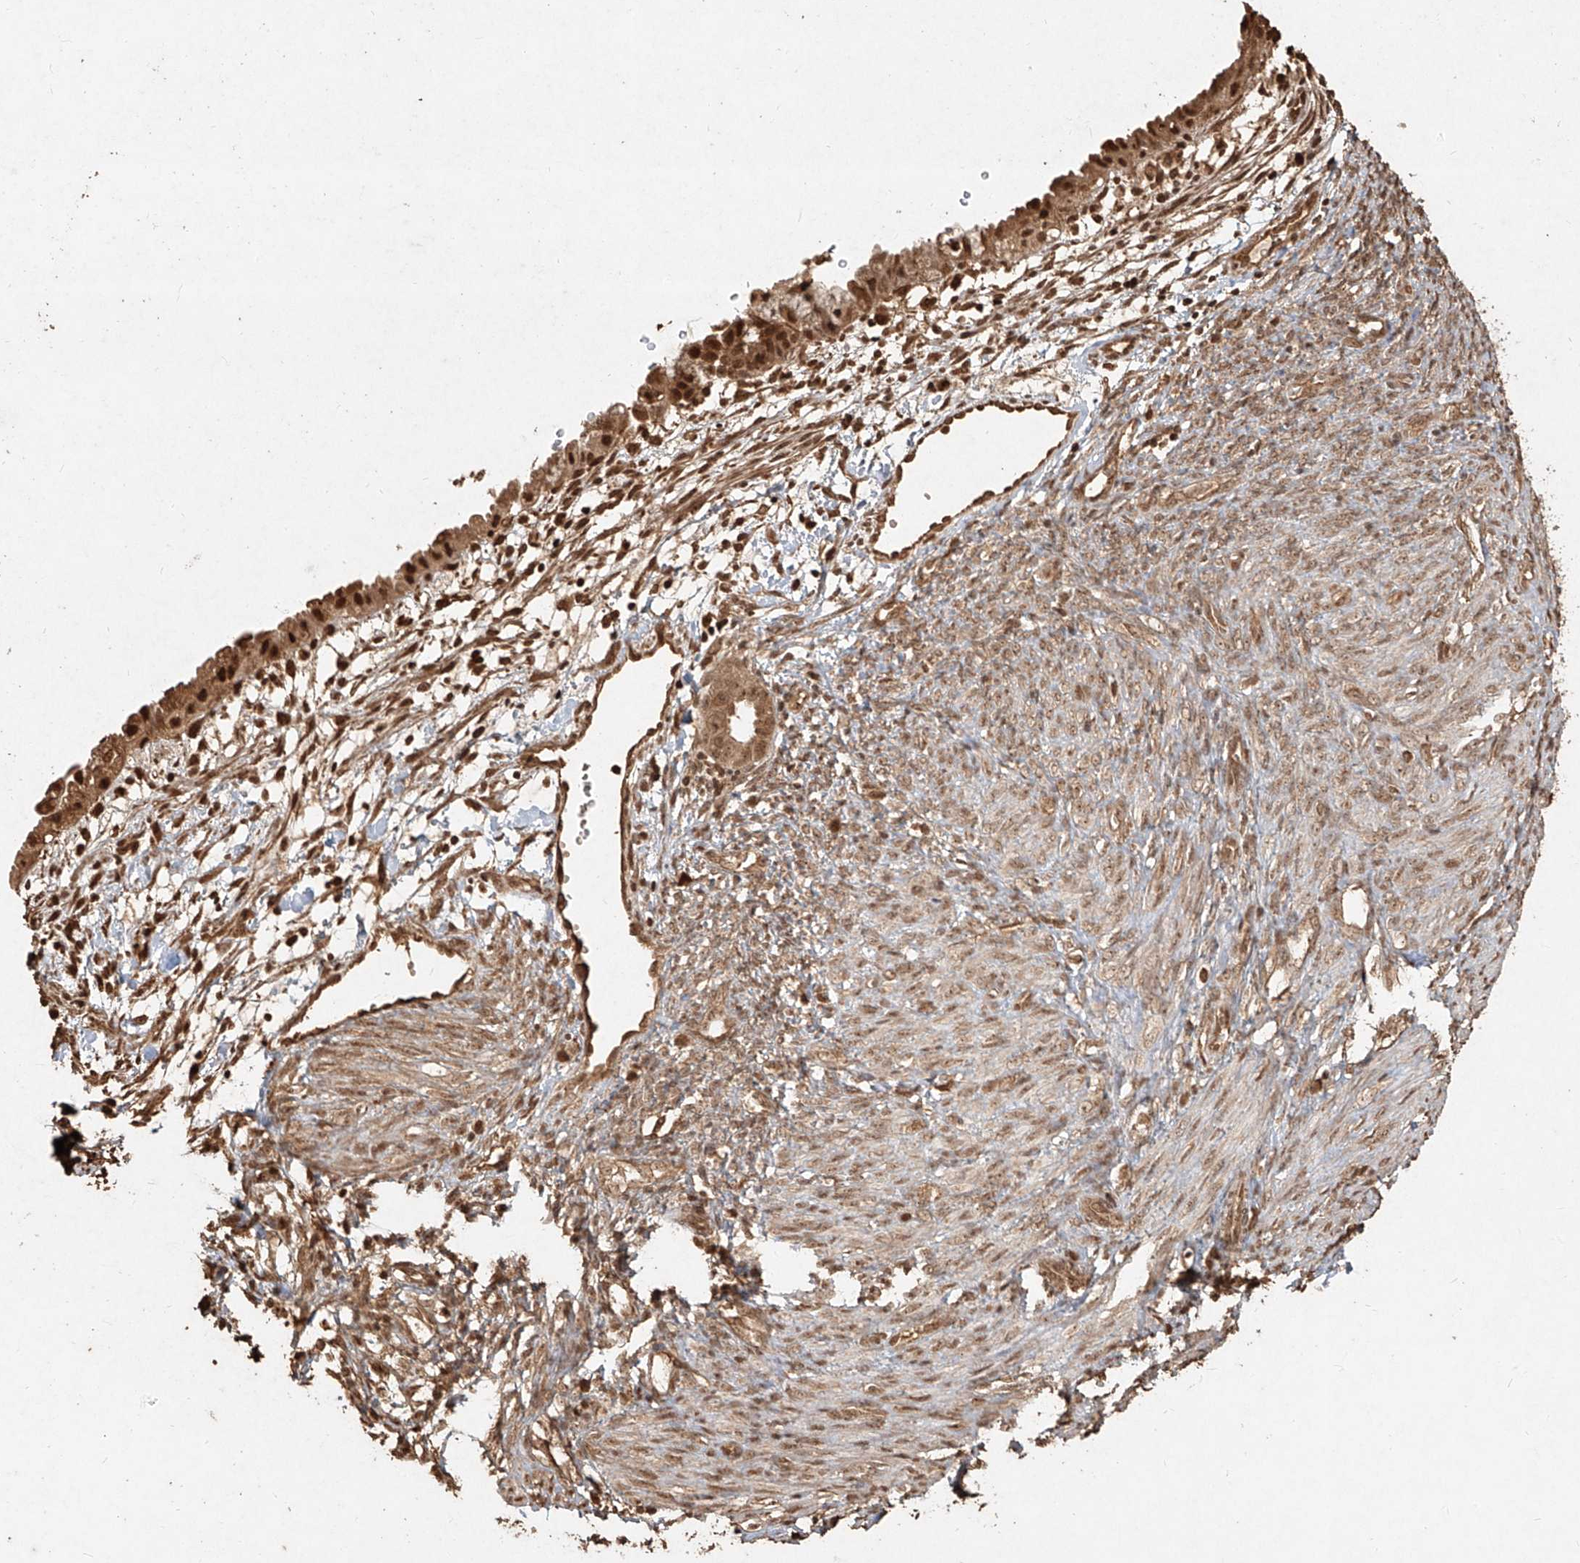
{"staining": {"intensity": "moderate", "quantity": ">75%", "location": "cytoplasmic/membranous,nuclear"}, "tissue": "cervical cancer", "cell_type": "Tumor cells", "image_type": "cancer", "snomed": [{"axis": "morphology", "description": "Normal tissue, NOS"}, {"axis": "morphology", "description": "Adenocarcinoma, NOS"}, {"axis": "topography", "description": "Cervix"}, {"axis": "topography", "description": "Endometrium"}], "caption": "A brown stain shows moderate cytoplasmic/membranous and nuclear positivity of a protein in human cervical adenocarcinoma tumor cells. (DAB IHC with brightfield microscopy, high magnification).", "gene": "UBE2K", "patient": {"sex": "female", "age": 86}}